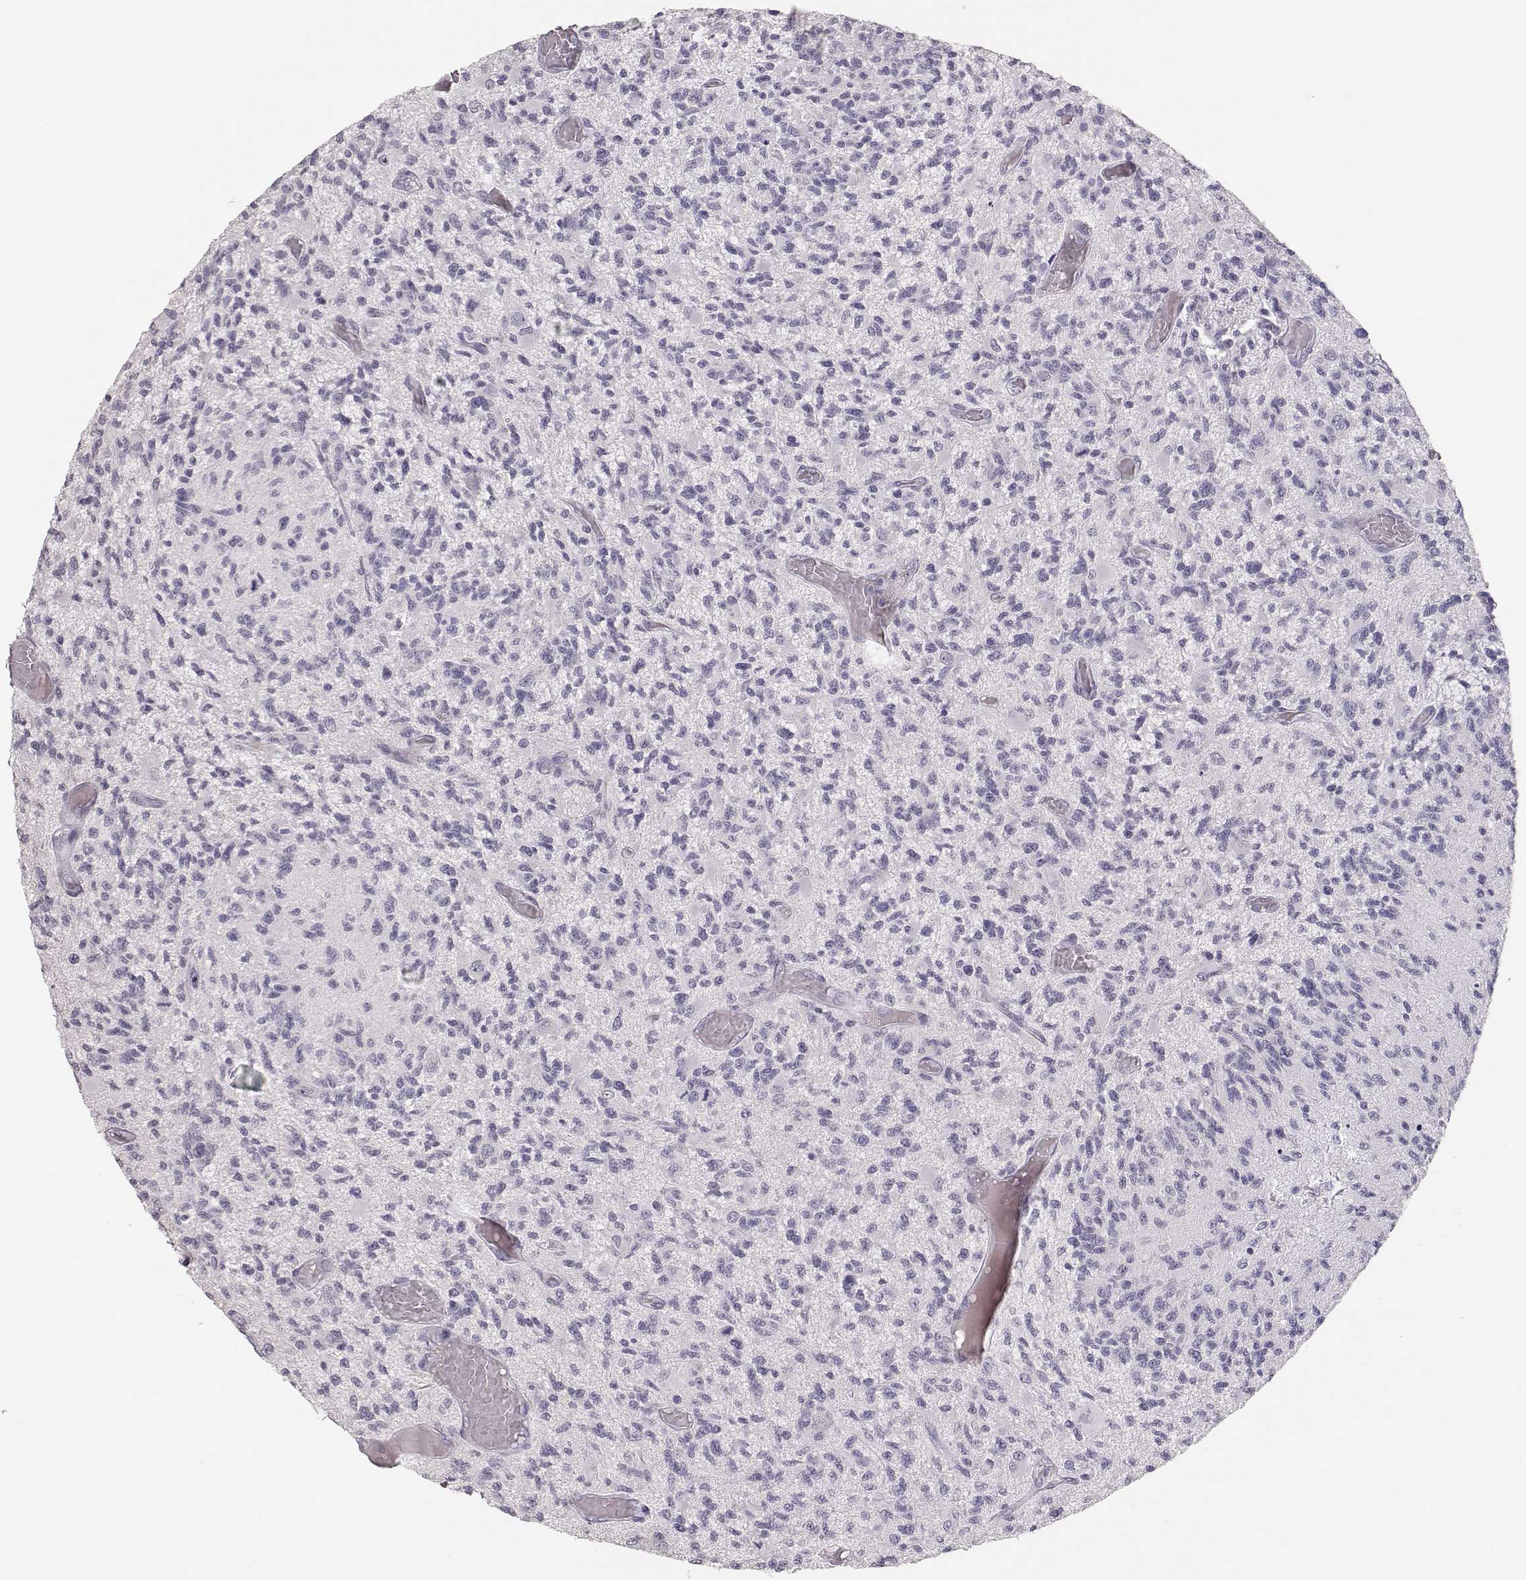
{"staining": {"intensity": "negative", "quantity": "none", "location": "none"}, "tissue": "glioma", "cell_type": "Tumor cells", "image_type": "cancer", "snomed": [{"axis": "morphology", "description": "Glioma, malignant, High grade"}, {"axis": "topography", "description": "Brain"}], "caption": "Tumor cells show no significant protein staining in malignant high-grade glioma.", "gene": "TKTL1", "patient": {"sex": "female", "age": 63}}